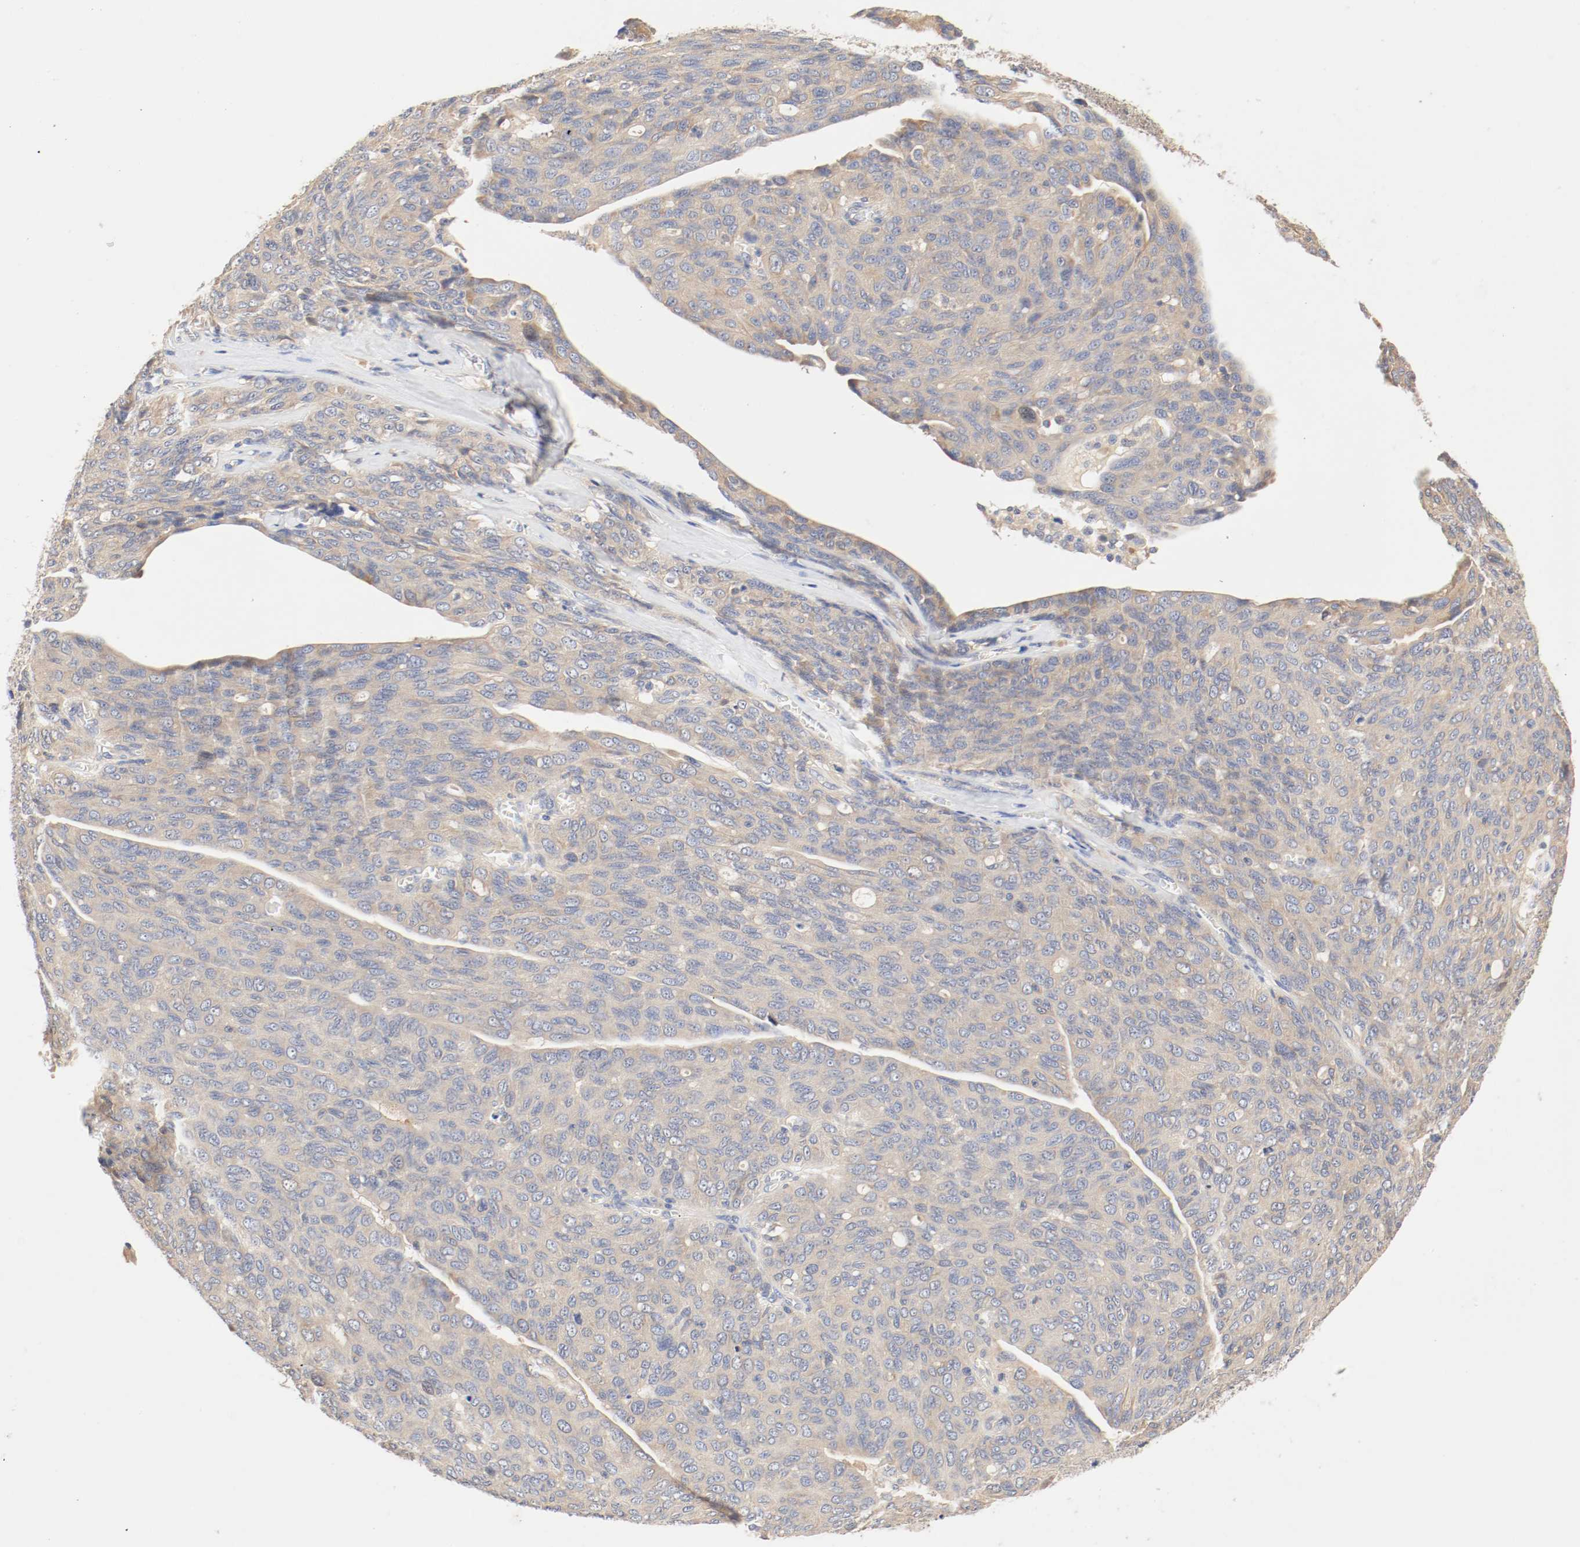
{"staining": {"intensity": "moderate", "quantity": "25%-75%", "location": "cytoplasmic/membranous"}, "tissue": "ovarian cancer", "cell_type": "Tumor cells", "image_type": "cancer", "snomed": [{"axis": "morphology", "description": "Carcinoma, endometroid"}, {"axis": "topography", "description": "Ovary"}], "caption": "Immunohistochemical staining of endometroid carcinoma (ovarian) shows medium levels of moderate cytoplasmic/membranous expression in about 25%-75% of tumor cells.", "gene": "GIT1", "patient": {"sex": "female", "age": 60}}